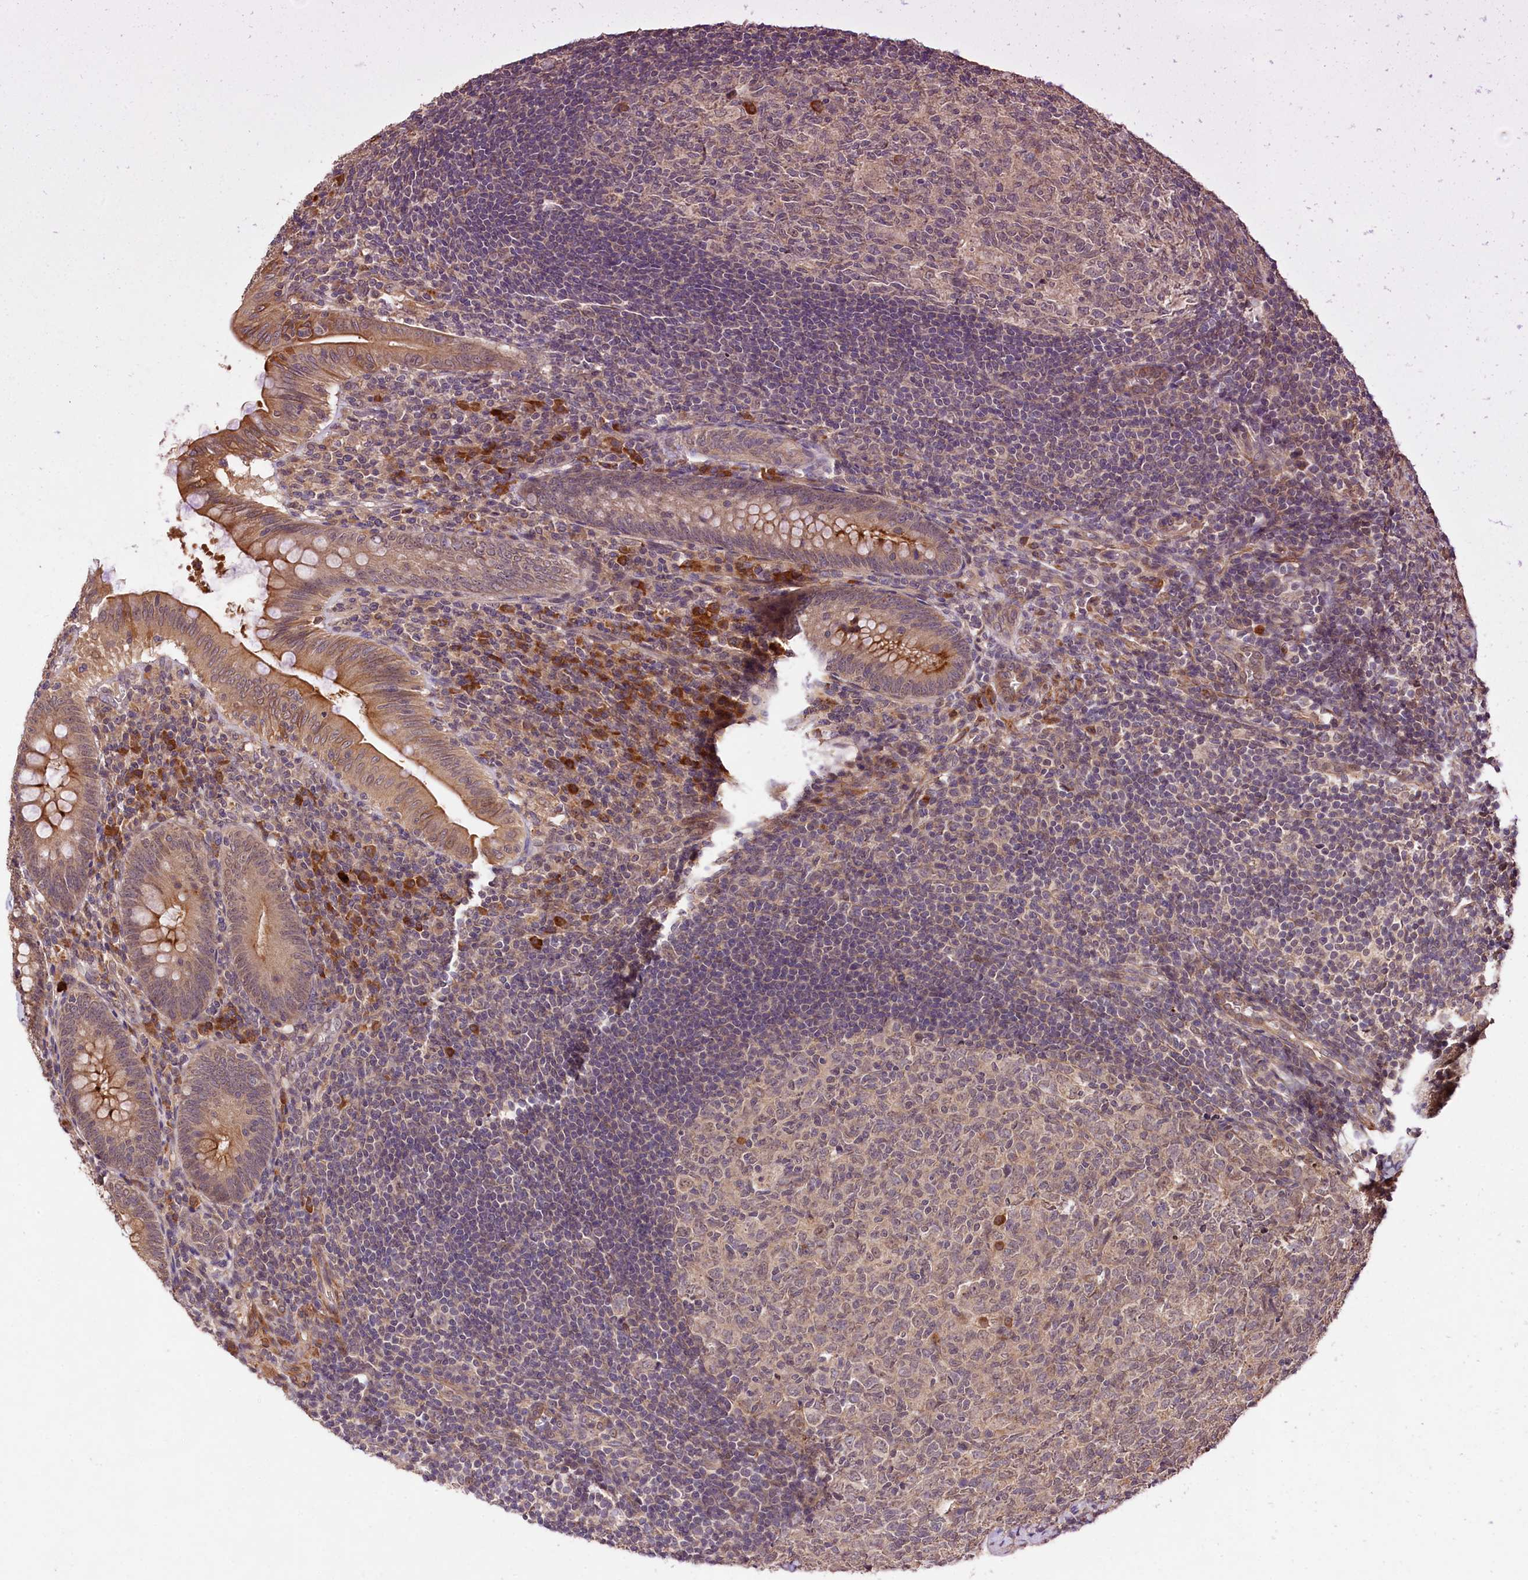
{"staining": {"intensity": "strong", "quantity": "25%-75%", "location": "cytoplasmic/membranous"}, "tissue": "appendix", "cell_type": "Glandular cells", "image_type": "normal", "snomed": [{"axis": "morphology", "description": "Normal tissue, NOS"}, {"axis": "topography", "description": "Appendix"}], "caption": "Brown immunohistochemical staining in normal appendix exhibits strong cytoplasmic/membranous staining in approximately 25%-75% of glandular cells.", "gene": "MCF2L2", "patient": {"sex": "male", "age": 14}}